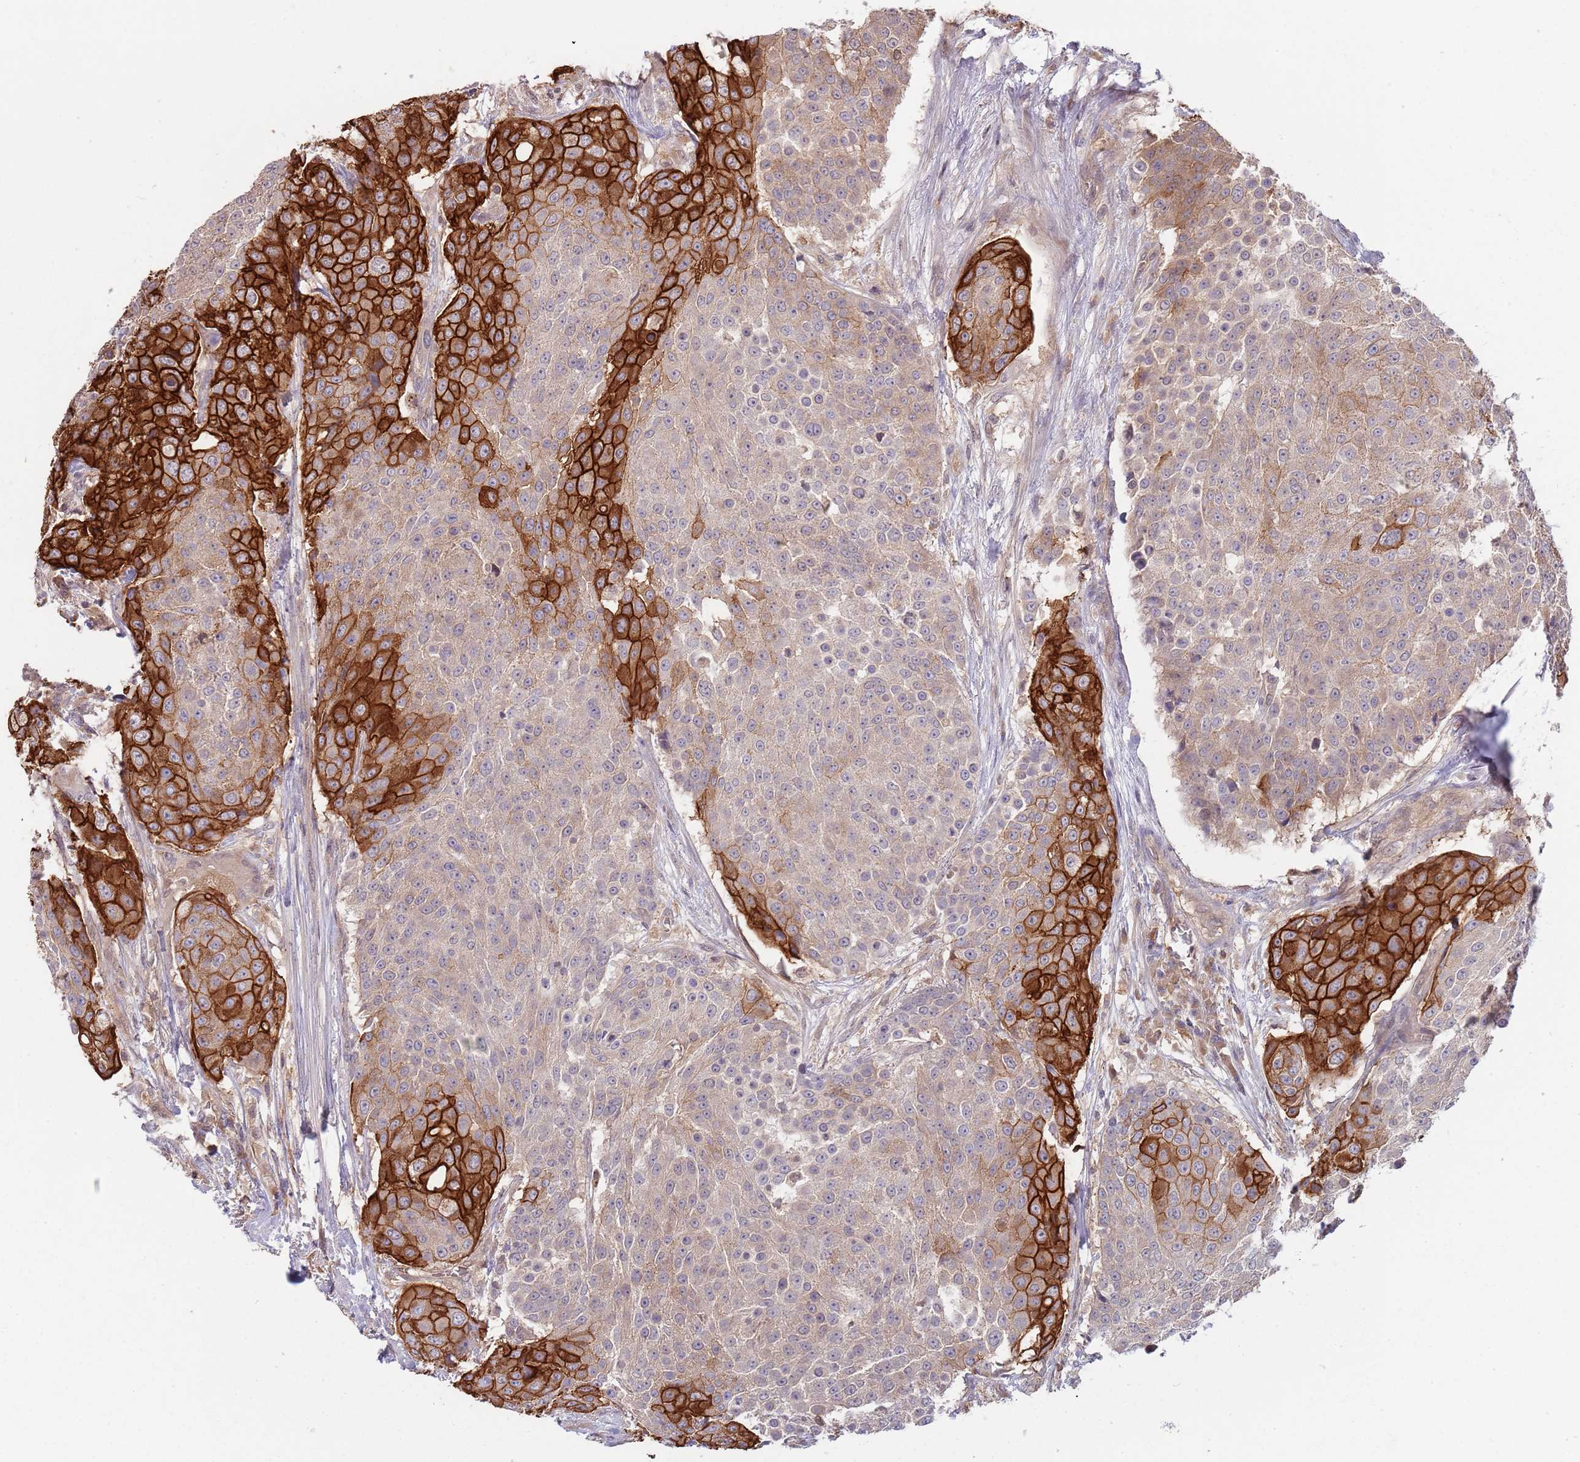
{"staining": {"intensity": "strong", "quantity": "25%-75%", "location": "cytoplasmic/membranous"}, "tissue": "urothelial cancer", "cell_type": "Tumor cells", "image_type": "cancer", "snomed": [{"axis": "morphology", "description": "Urothelial carcinoma, High grade"}, {"axis": "topography", "description": "Urinary bladder"}], "caption": "A high-resolution histopathology image shows immunohistochemistry staining of urothelial carcinoma (high-grade), which displays strong cytoplasmic/membranous expression in about 25%-75% of tumor cells. The protein of interest is stained brown, and the nuclei are stained in blue (DAB (3,3'-diaminobenzidine) IHC with brightfield microscopy, high magnification).", "gene": "GSDMD", "patient": {"sex": "female", "age": 63}}